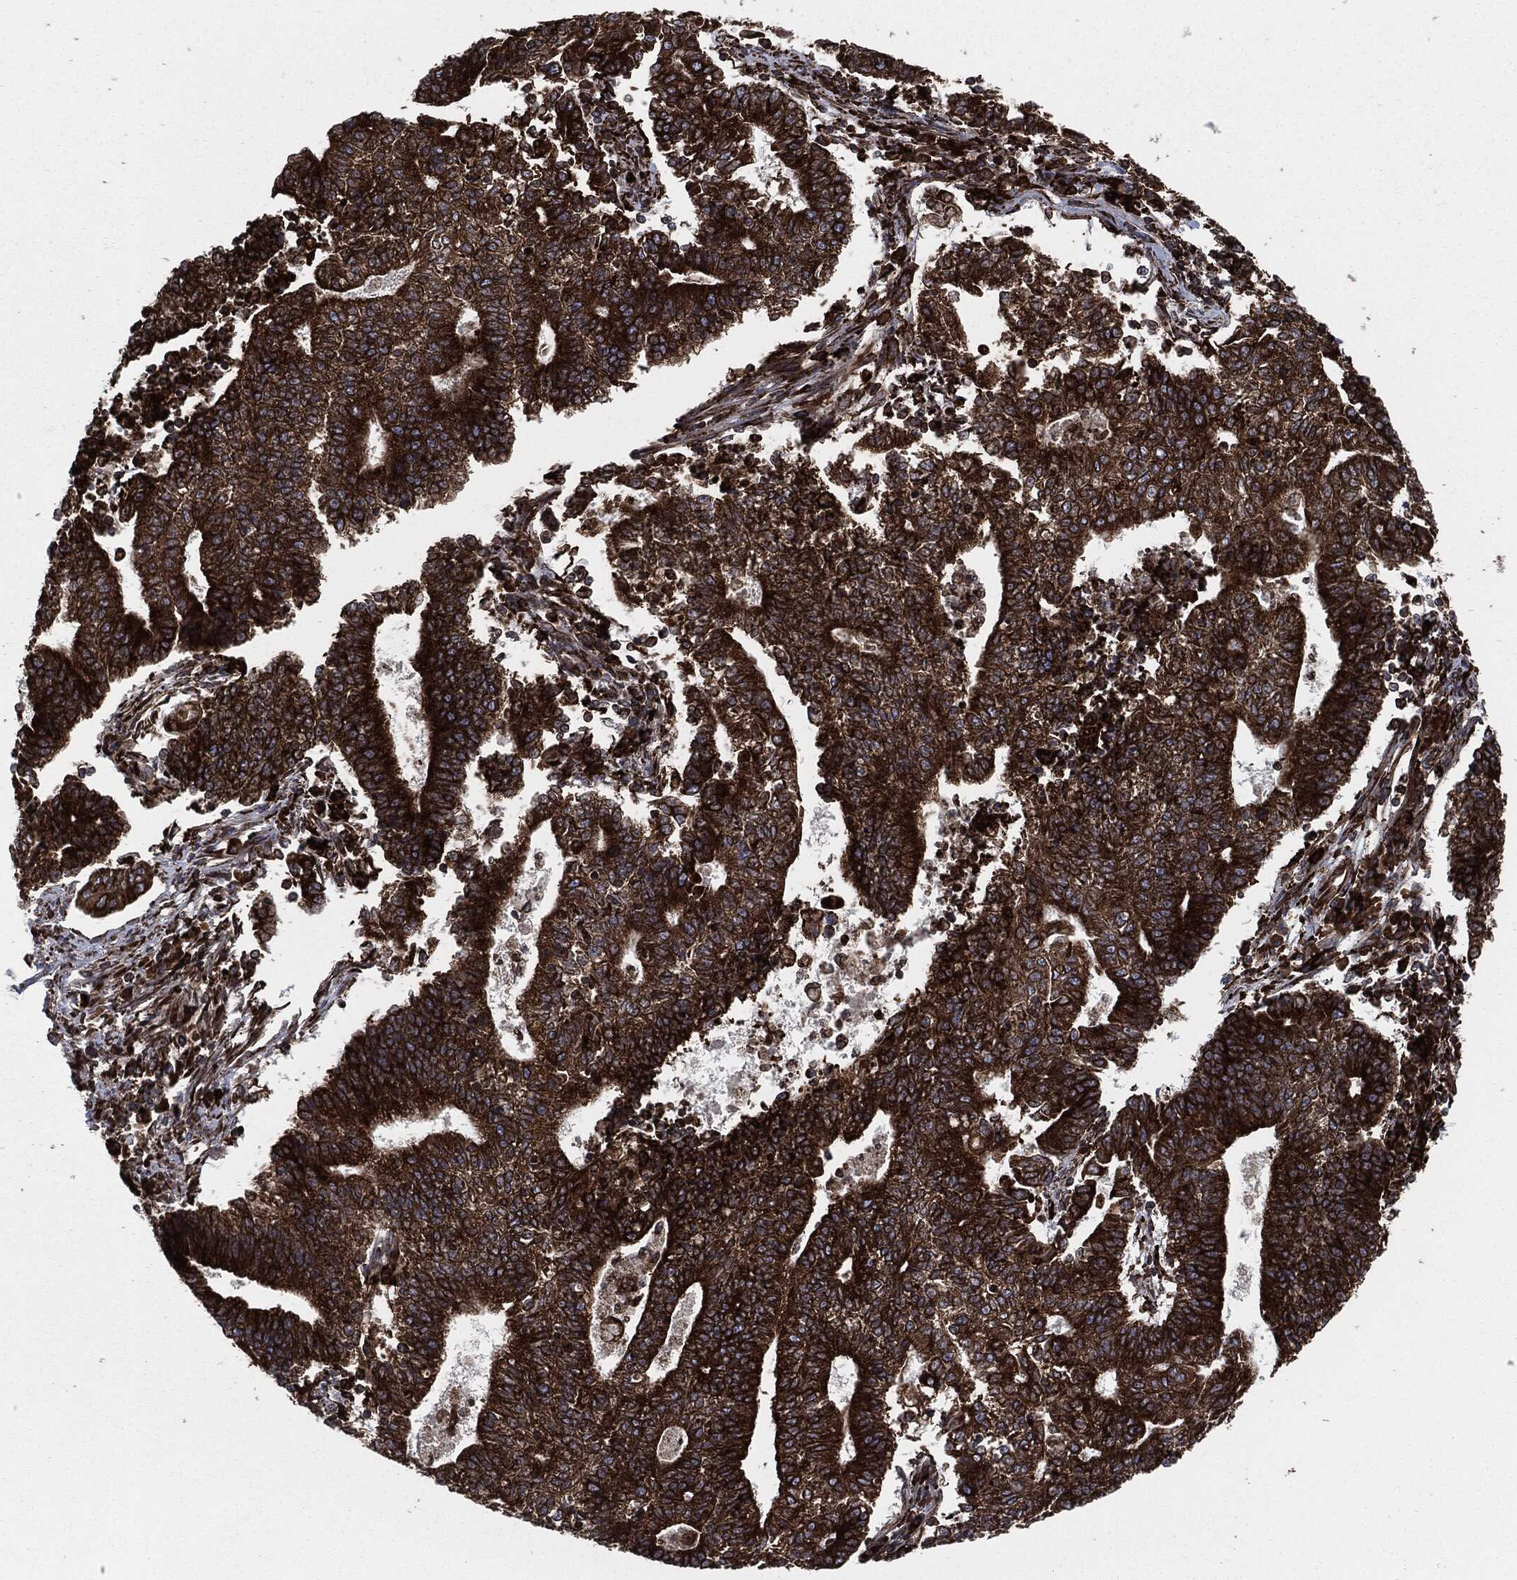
{"staining": {"intensity": "strong", "quantity": ">75%", "location": "cytoplasmic/membranous"}, "tissue": "endometrial cancer", "cell_type": "Tumor cells", "image_type": "cancer", "snomed": [{"axis": "morphology", "description": "Adenocarcinoma, NOS"}, {"axis": "topography", "description": "Uterus"}, {"axis": "topography", "description": "Endometrium"}], "caption": "Human adenocarcinoma (endometrial) stained with a brown dye exhibits strong cytoplasmic/membranous positive positivity in approximately >75% of tumor cells.", "gene": "CALR", "patient": {"sex": "female", "age": 54}}